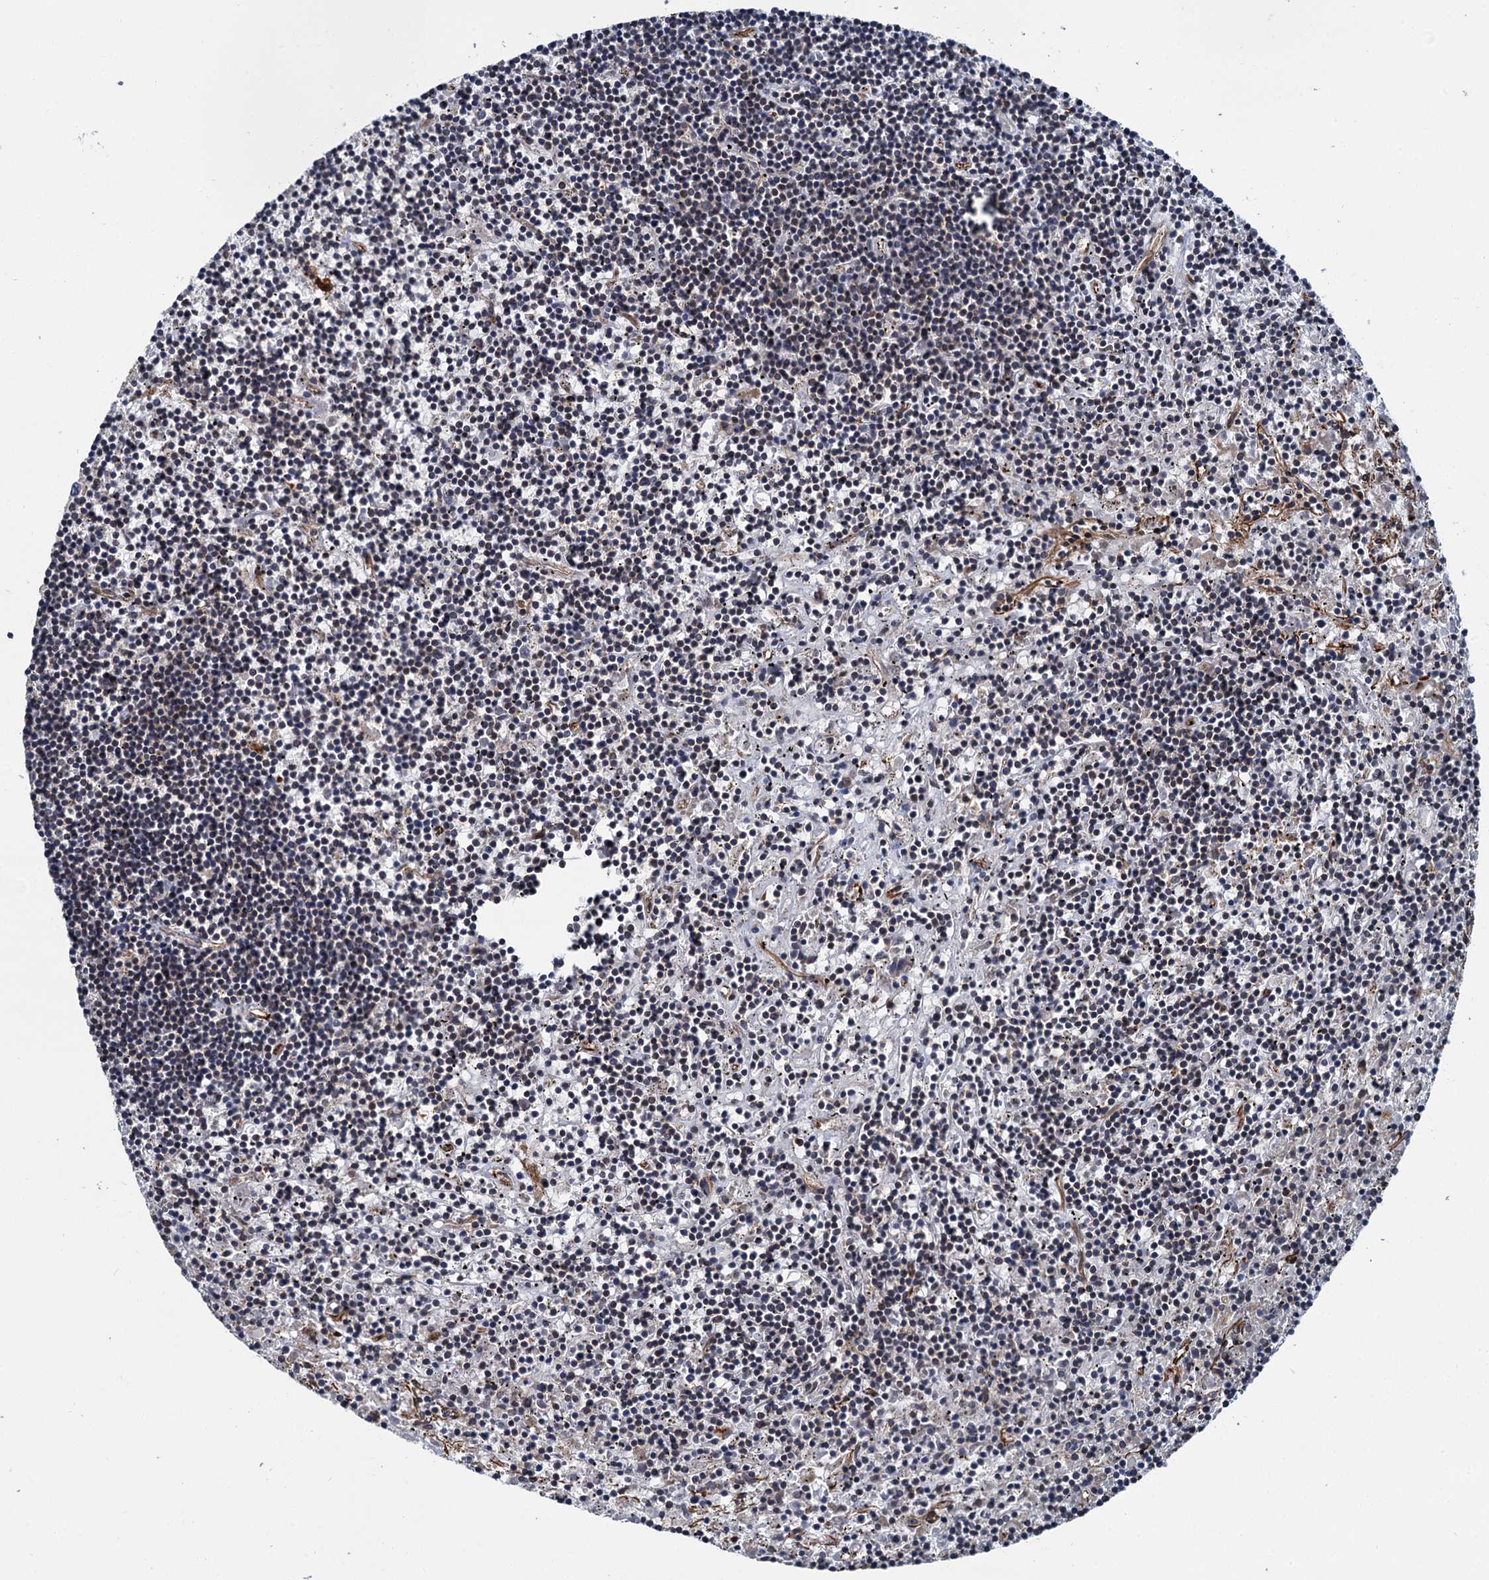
{"staining": {"intensity": "negative", "quantity": "none", "location": "none"}, "tissue": "lymphoma", "cell_type": "Tumor cells", "image_type": "cancer", "snomed": [{"axis": "morphology", "description": "Malignant lymphoma, non-Hodgkin's type, Low grade"}, {"axis": "topography", "description": "Spleen"}], "caption": "Immunohistochemistry image of human lymphoma stained for a protein (brown), which displays no positivity in tumor cells.", "gene": "ZFYVE19", "patient": {"sex": "male", "age": 76}}